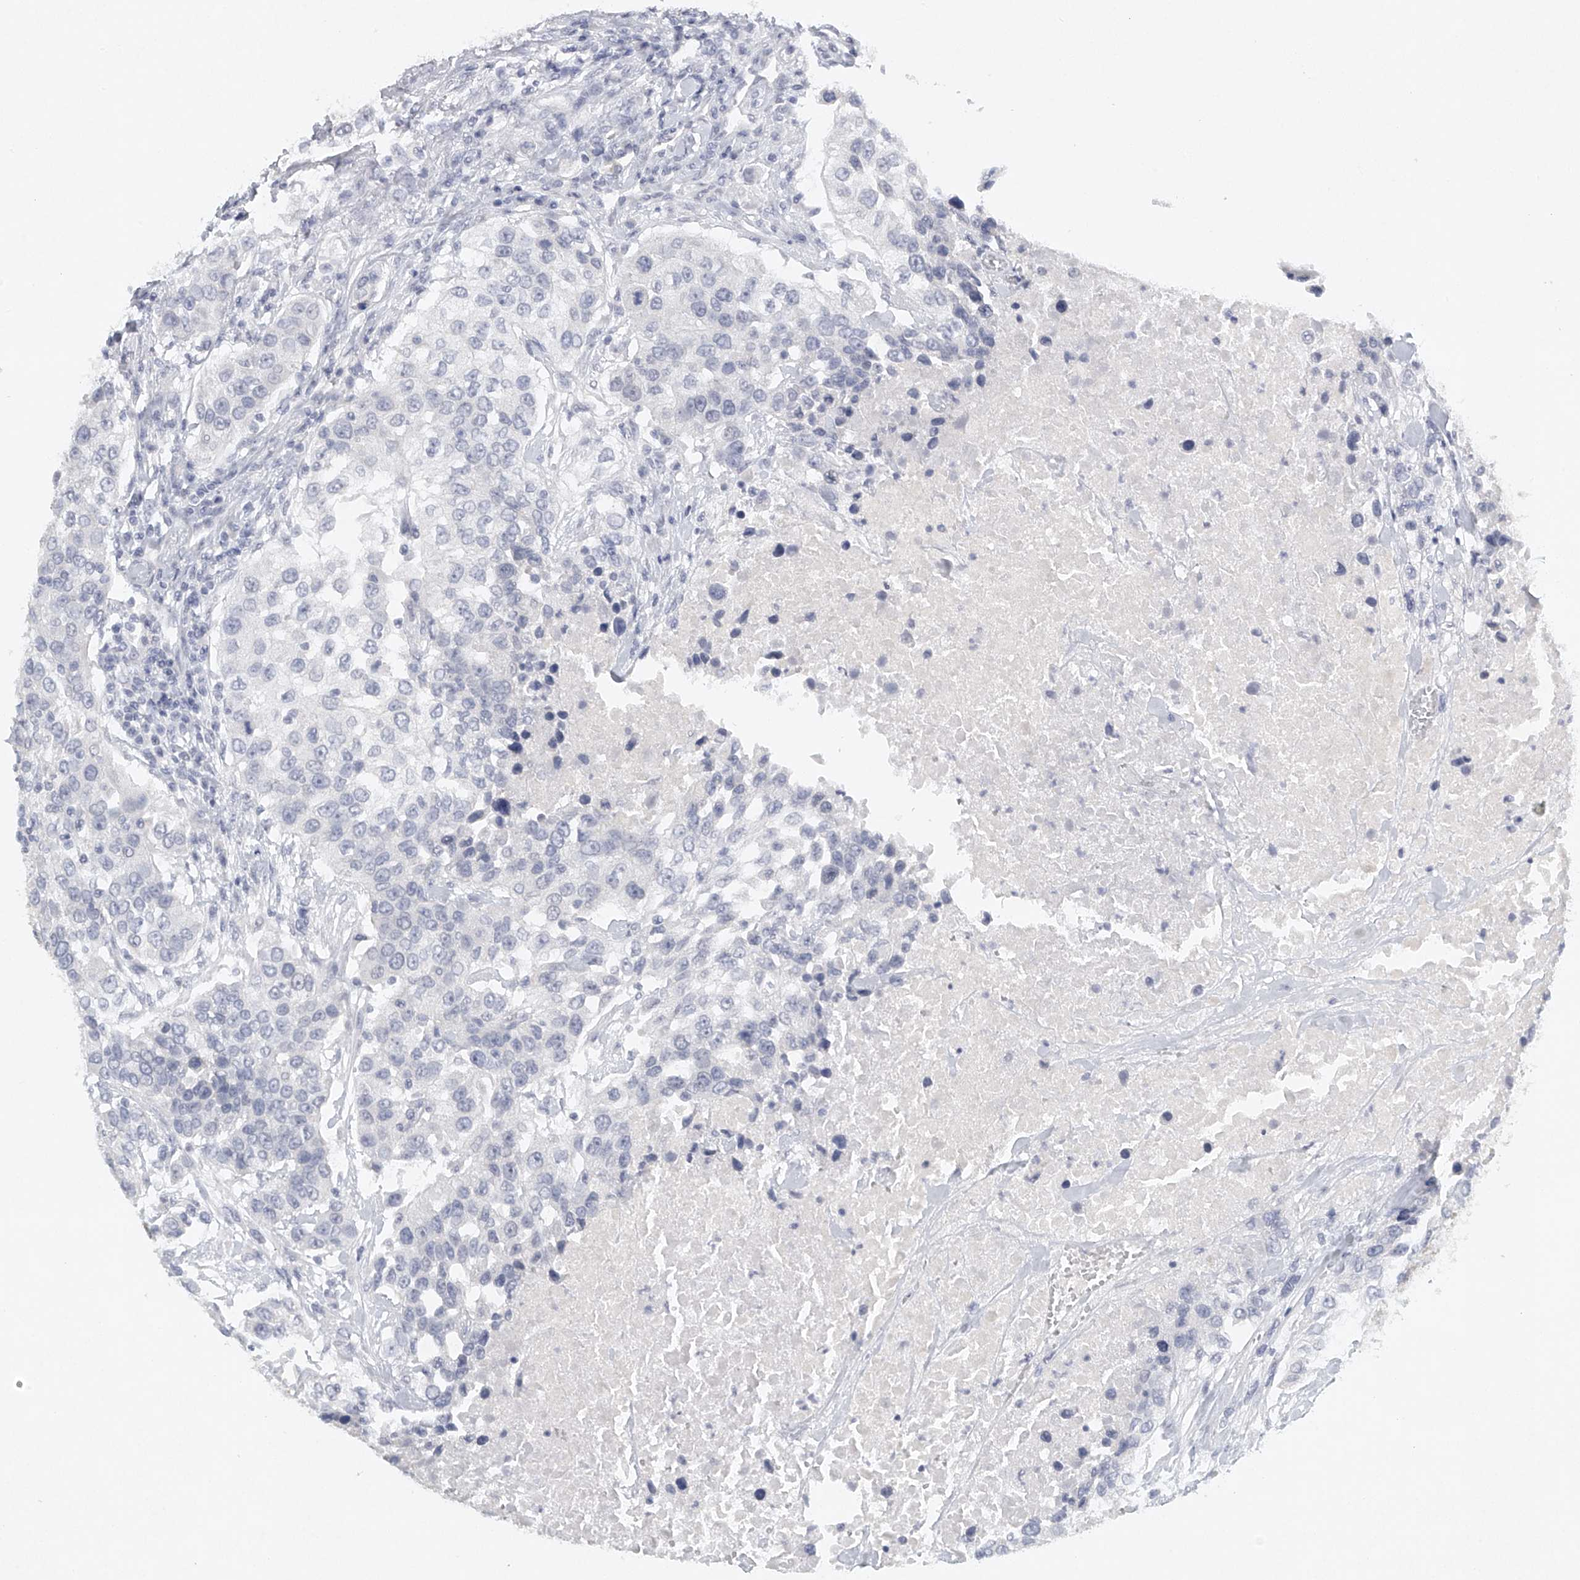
{"staining": {"intensity": "negative", "quantity": "none", "location": "none"}, "tissue": "urothelial cancer", "cell_type": "Tumor cells", "image_type": "cancer", "snomed": [{"axis": "morphology", "description": "Urothelial carcinoma, High grade"}, {"axis": "topography", "description": "Urinary bladder"}], "caption": "A histopathology image of urothelial cancer stained for a protein displays no brown staining in tumor cells.", "gene": "FAT2", "patient": {"sex": "female", "age": 80}}